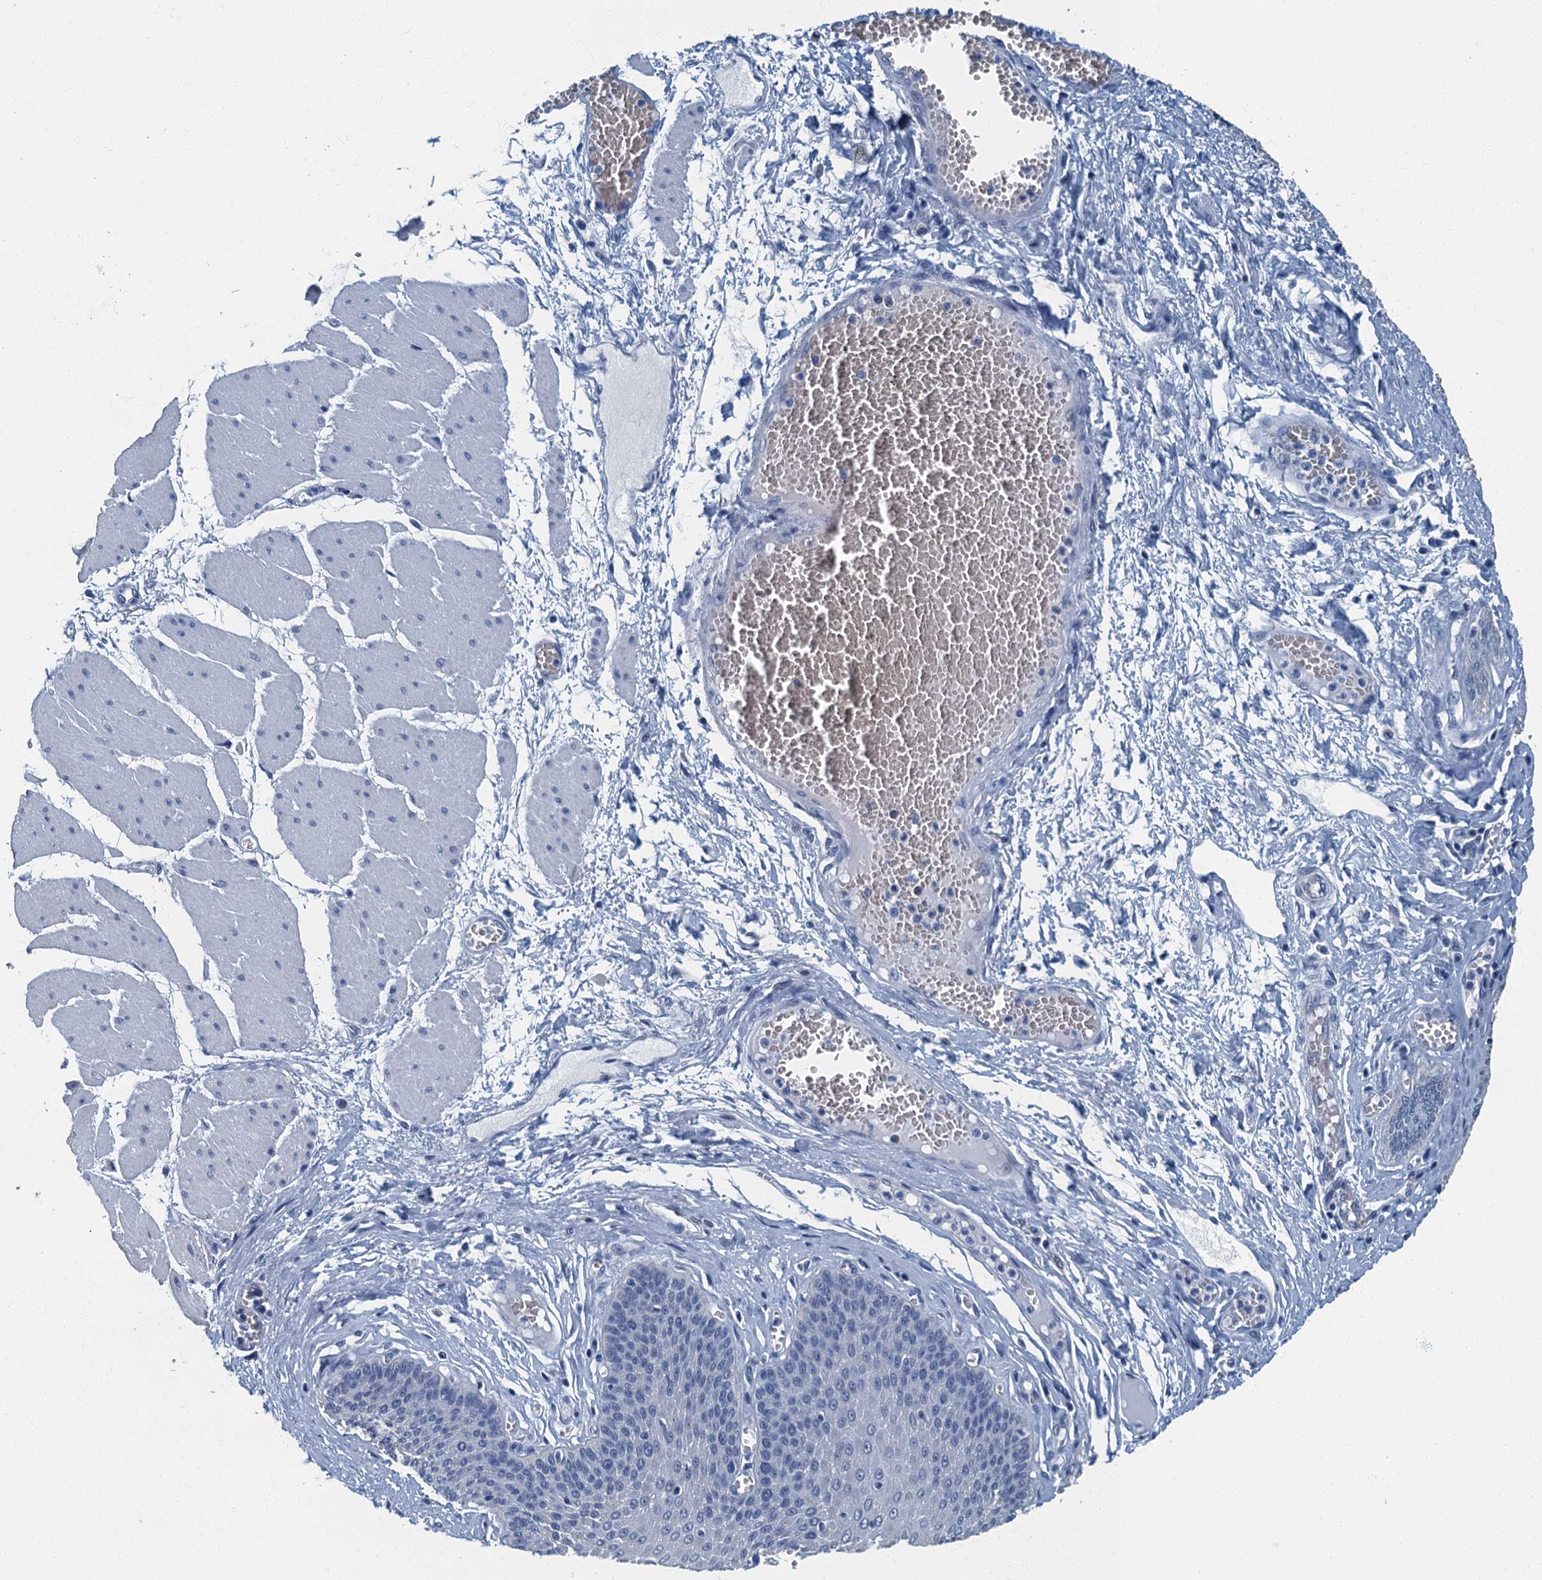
{"staining": {"intensity": "negative", "quantity": "none", "location": "none"}, "tissue": "esophagus", "cell_type": "Squamous epithelial cells", "image_type": "normal", "snomed": [{"axis": "morphology", "description": "Normal tissue, NOS"}, {"axis": "topography", "description": "Esophagus"}], "caption": "This is an immunohistochemistry micrograph of normal human esophagus. There is no staining in squamous epithelial cells.", "gene": "GADL1", "patient": {"sex": "male", "age": 60}}